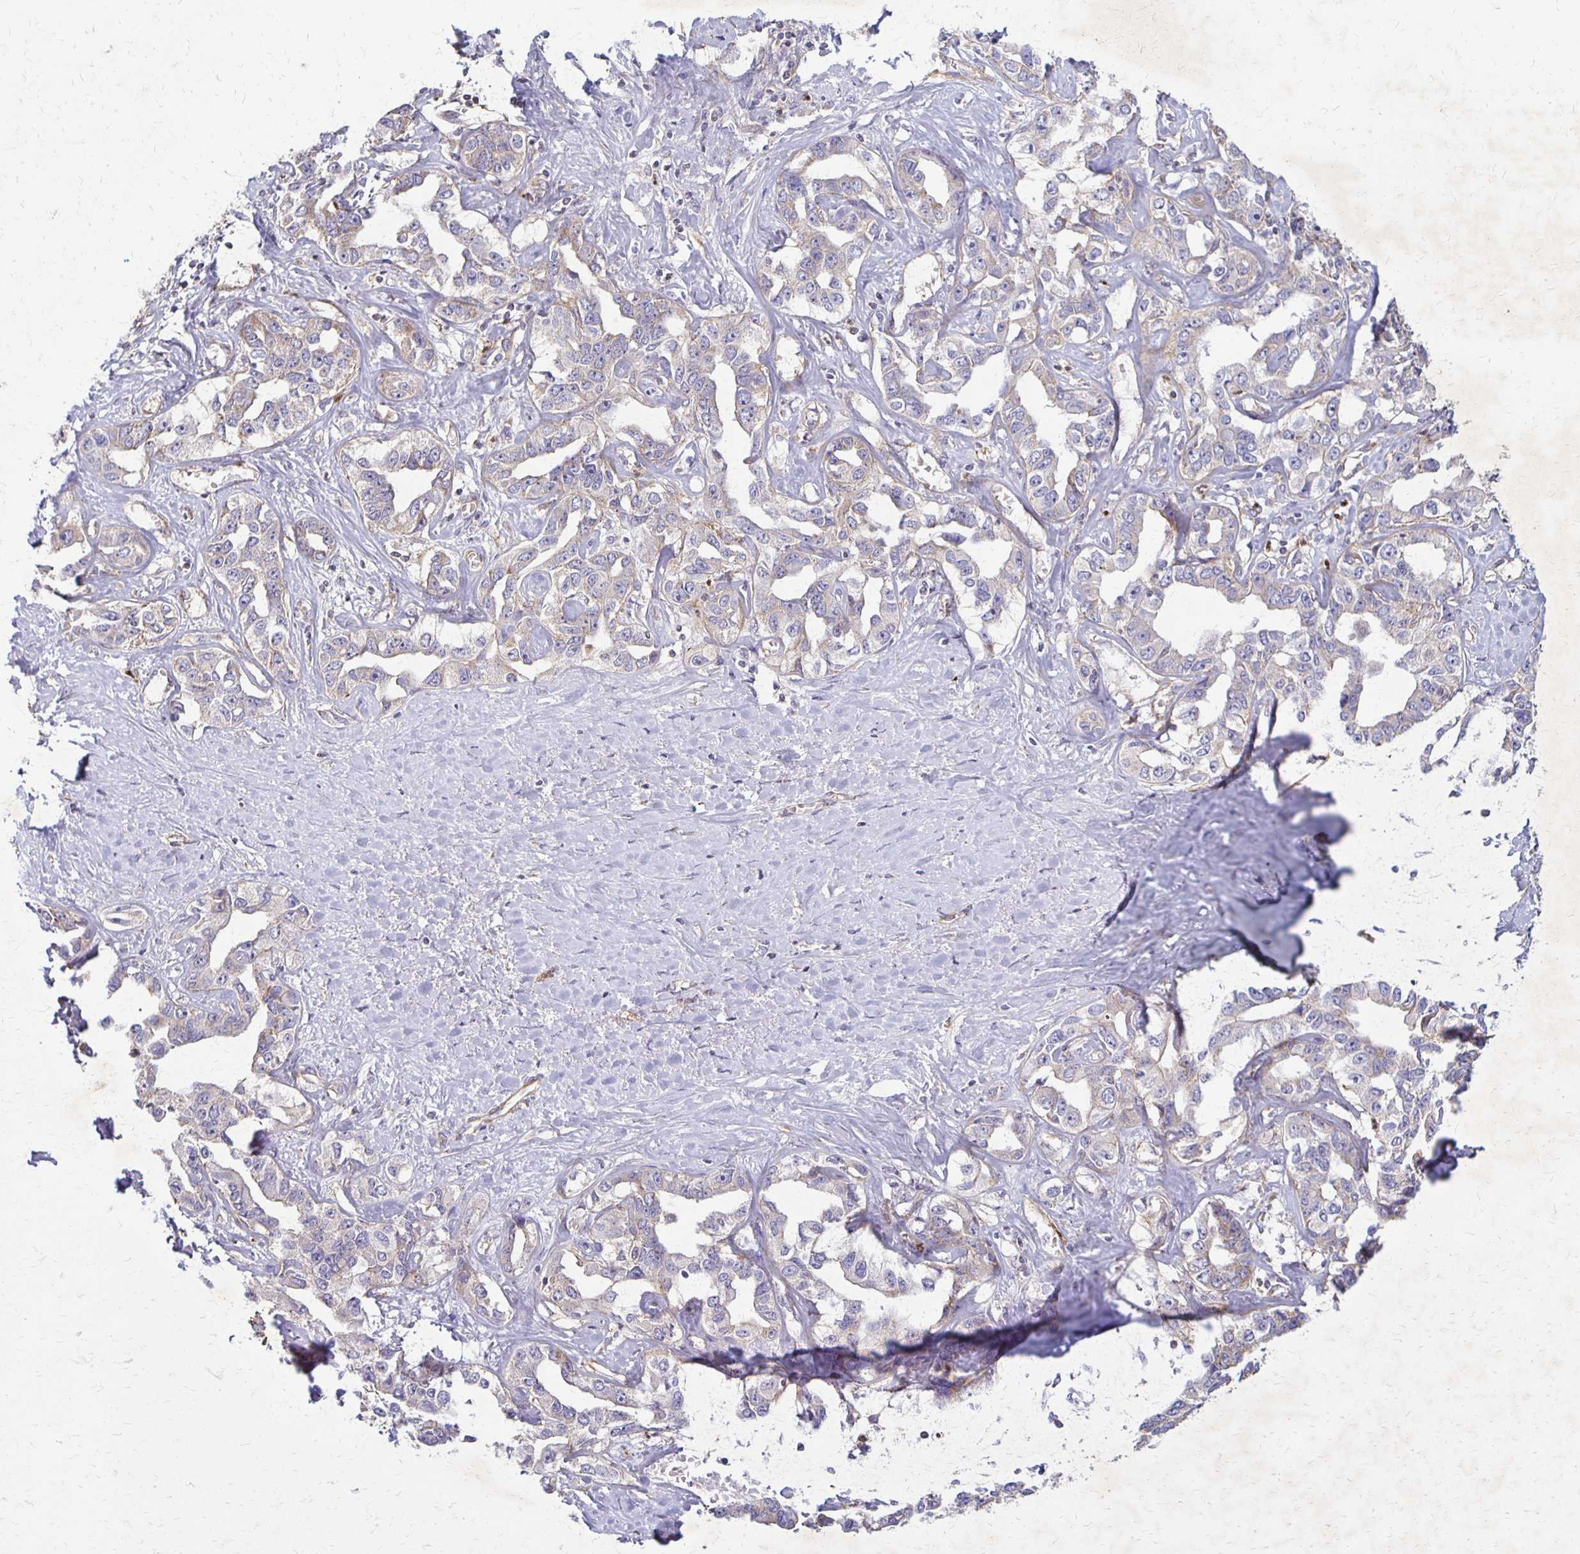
{"staining": {"intensity": "weak", "quantity": "<25%", "location": "cytoplasmic/membranous"}, "tissue": "liver cancer", "cell_type": "Tumor cells", "image_type": "cancer", "snomed": [{"axis": "morphology", "description": "Cholangiocarcinoma"}, {"axis": "topography", "description": "Liver"}], "caption": "High power microscopy photomicrograph of an IHC histopathology image of cholangiocarcinoma (liver), revealing no significant positivity in tumor cells.", "gene": "EIF4EBP2", "patient": {"sex": "male", "age": 59}}